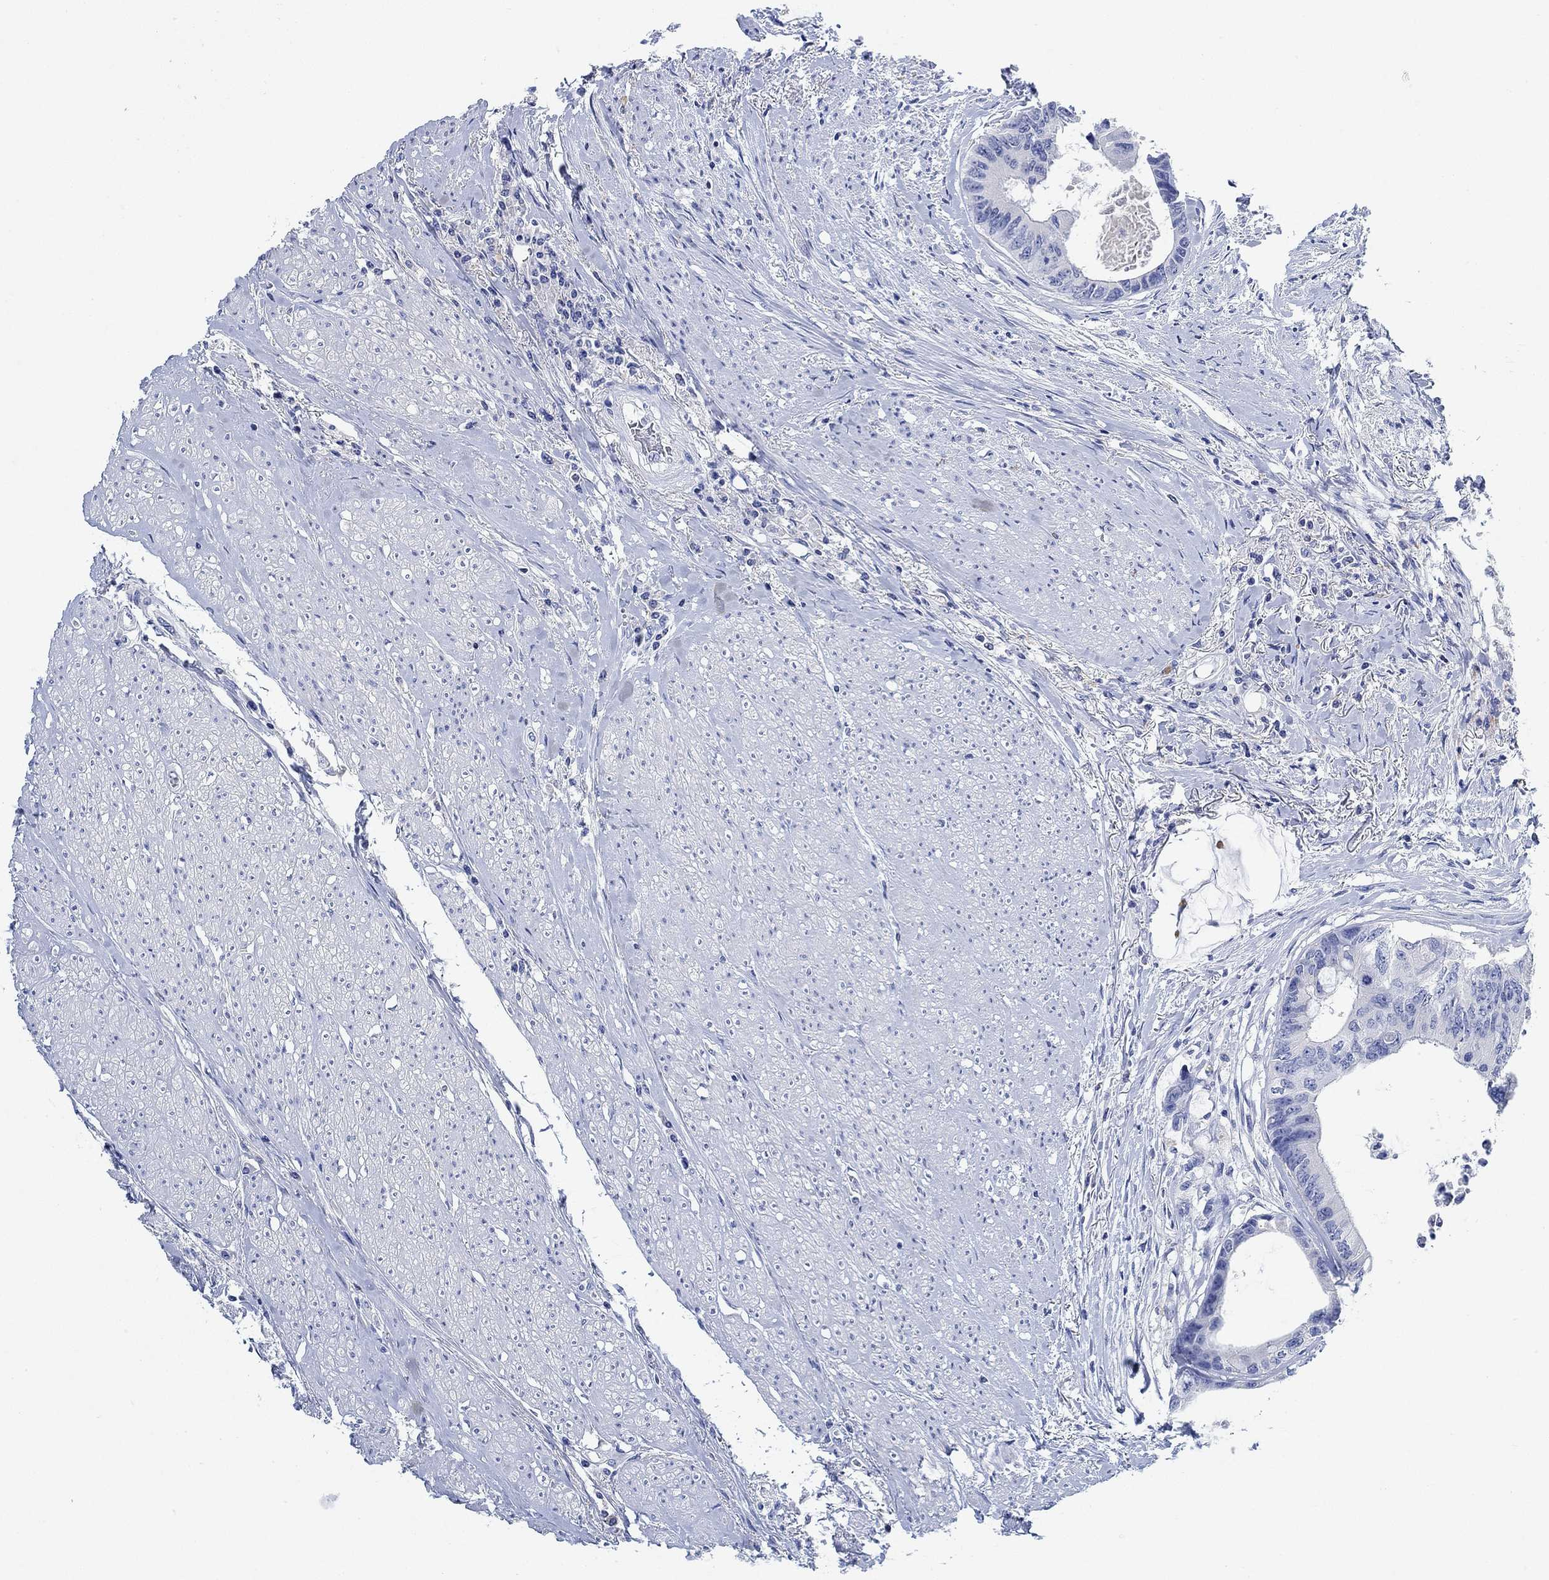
{"staining": {"intensity": "negative", "quantity": "none", "location": "none"}, "tissue": "colorectal cancer", "cell_type": "Tumor cells", "image_type": "cancer", "snomed": [{"axis": "morphology", "description": "Adenocarcinoma, NOS"}, {"axis": "topography", "description": "Rectum"}], "caption": "Immunohistochemistry (IHC) of human colorectal cancer exhibits no staining in tumor cells.", "gene": "PPP1R17", "patient": {"sex": "male", "age": 59}}